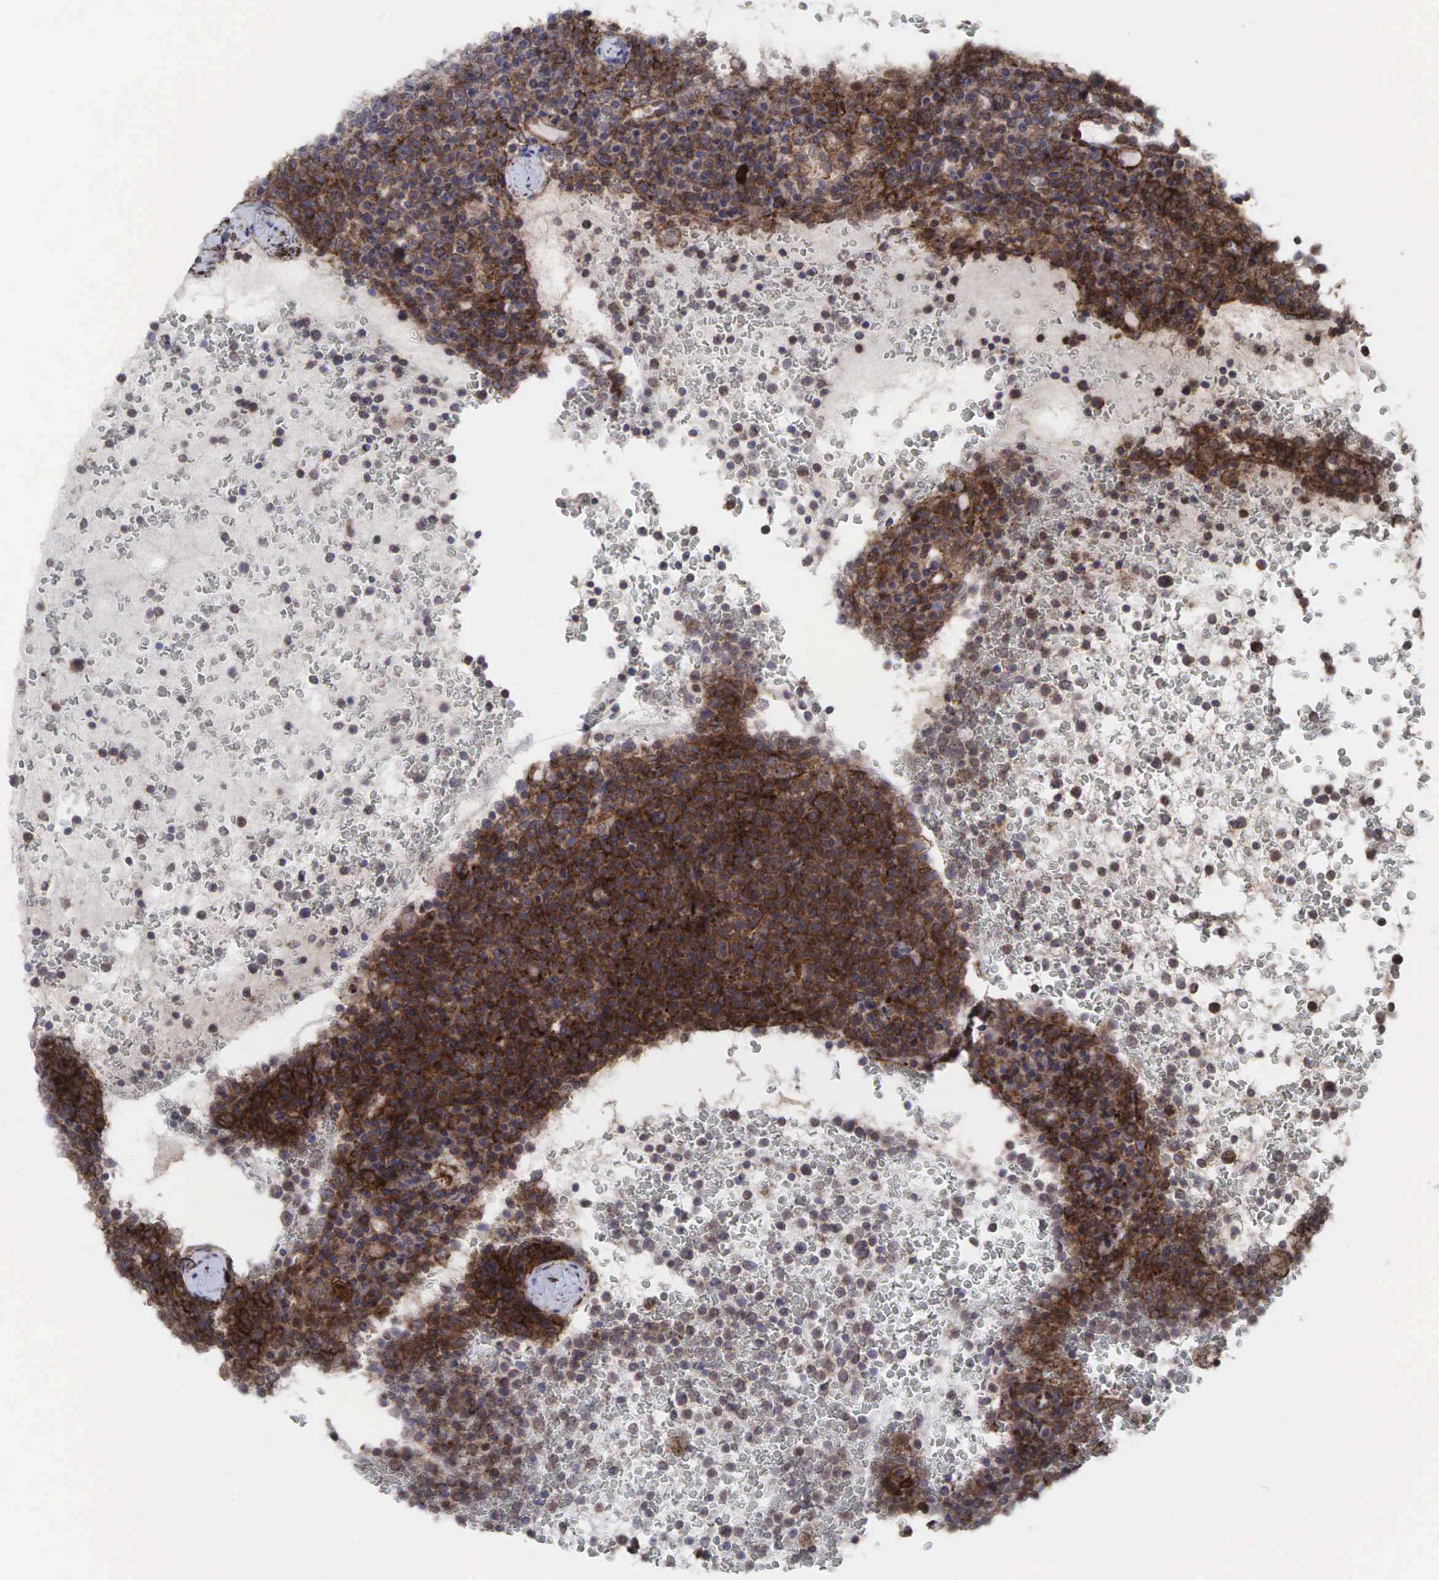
{"staining": {"intensity": "strong", "quantity": ">75%", "location": "cytoplasmic/membranous"}, "tissue": "lymphoma", "cell_type": "Tumor cells", "image_type": "cancer", "snomed": [{"axis": "morphology", "description": "Malignant lymphoma, non-Hodgkin's type, High grade"}, {"axis": "topography", "description": "Lymph node"}], "caption": "Lymphoma stained with IHC exhibits strong cytoplasmic/membranous expression in about >75% of tumor cells.", "gene": "GPRASP1", "patient": {"sex": "female", "age": 76}}